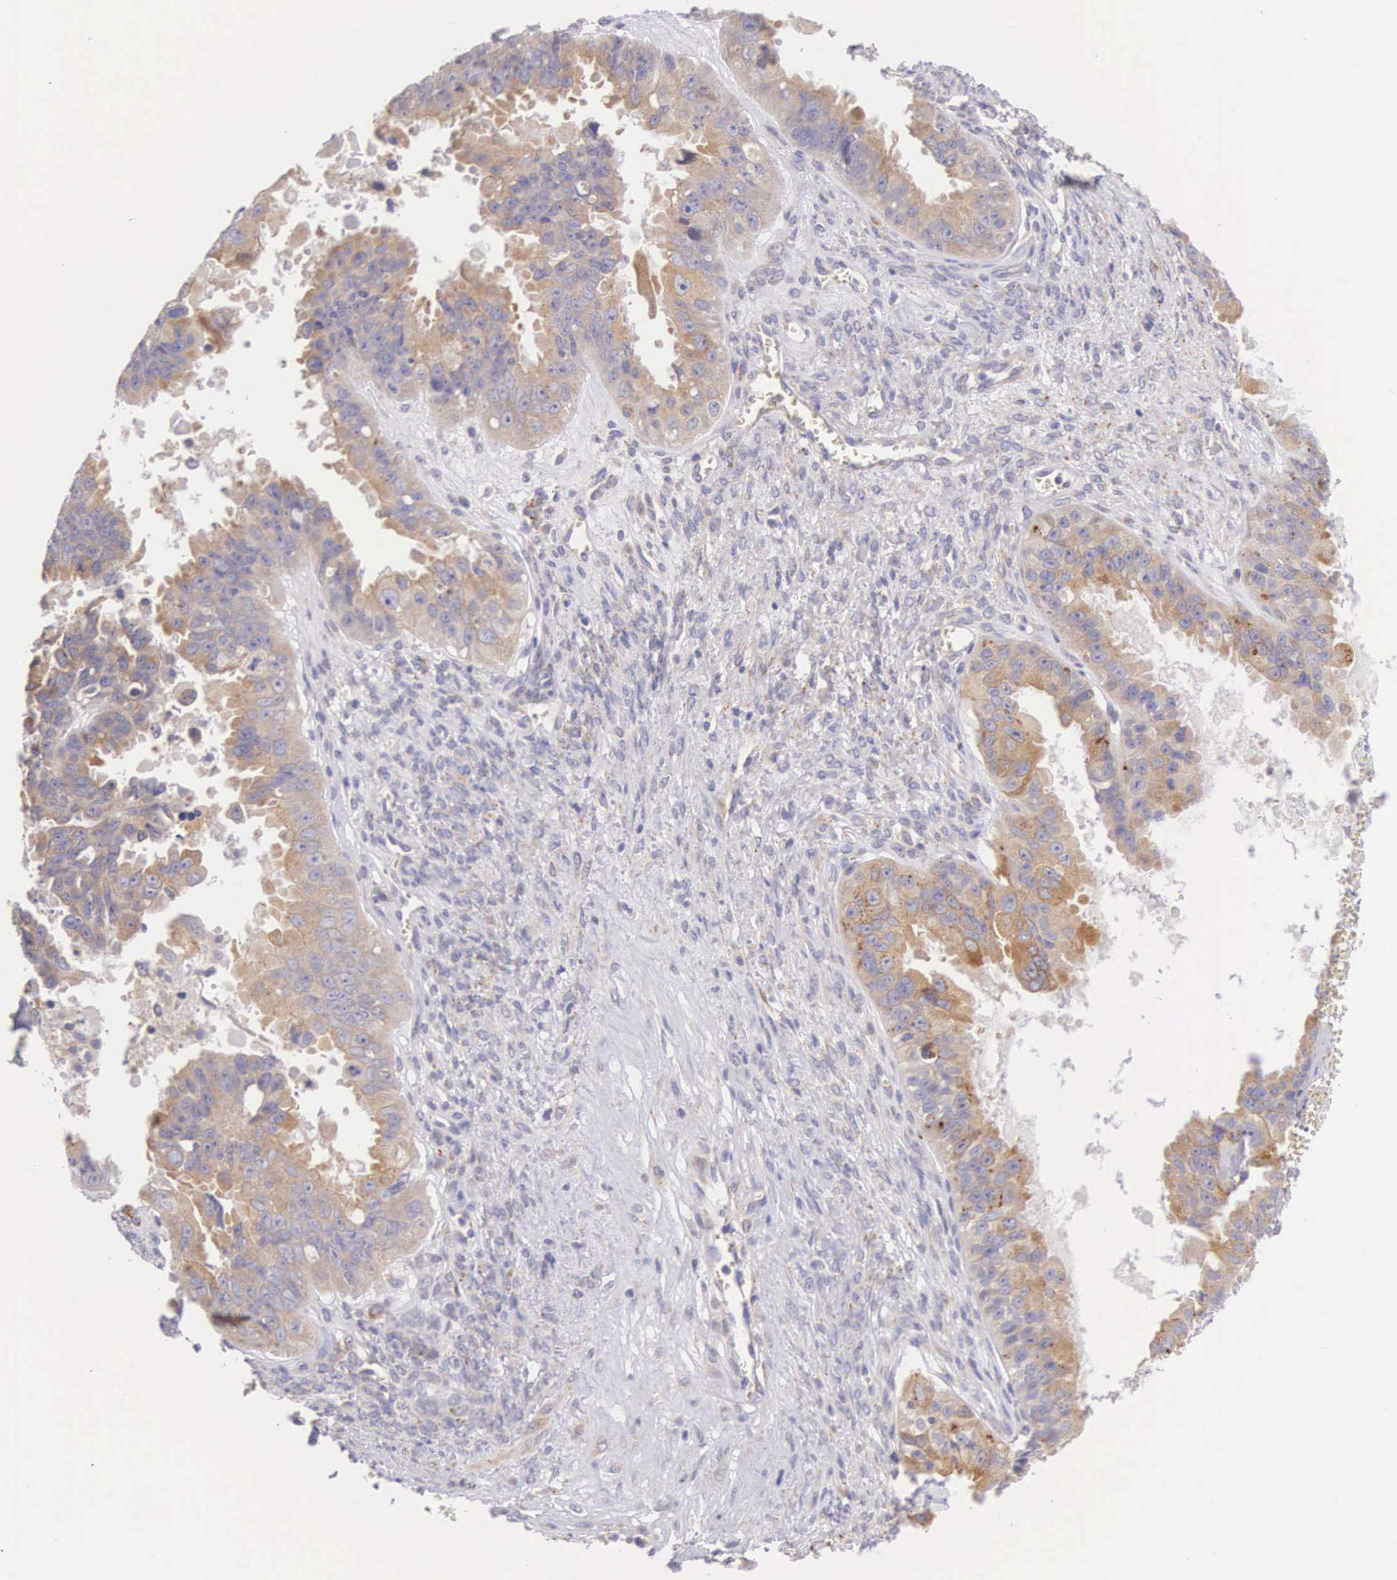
{"staining": {"intensity": "weak", "quantity": ">75%", "location": "cytoplasmic/membranous"}, "tissue": "ovarian cancer", "cell_type": "Tumor cells", "image_type": "cancer", "snomed": [{"axis": "morphology", "description": "Carcinoma, endometroid"}, {"axis": "topography", "description": "Ovary"}], "caption": "Tumor cells display weak cytoplasmic/membranous staining in about >75% of cells in ovarian endometroid carcinoma.", "gene": "NSDHL", "patient": {"sex": "female", "age": 85}}